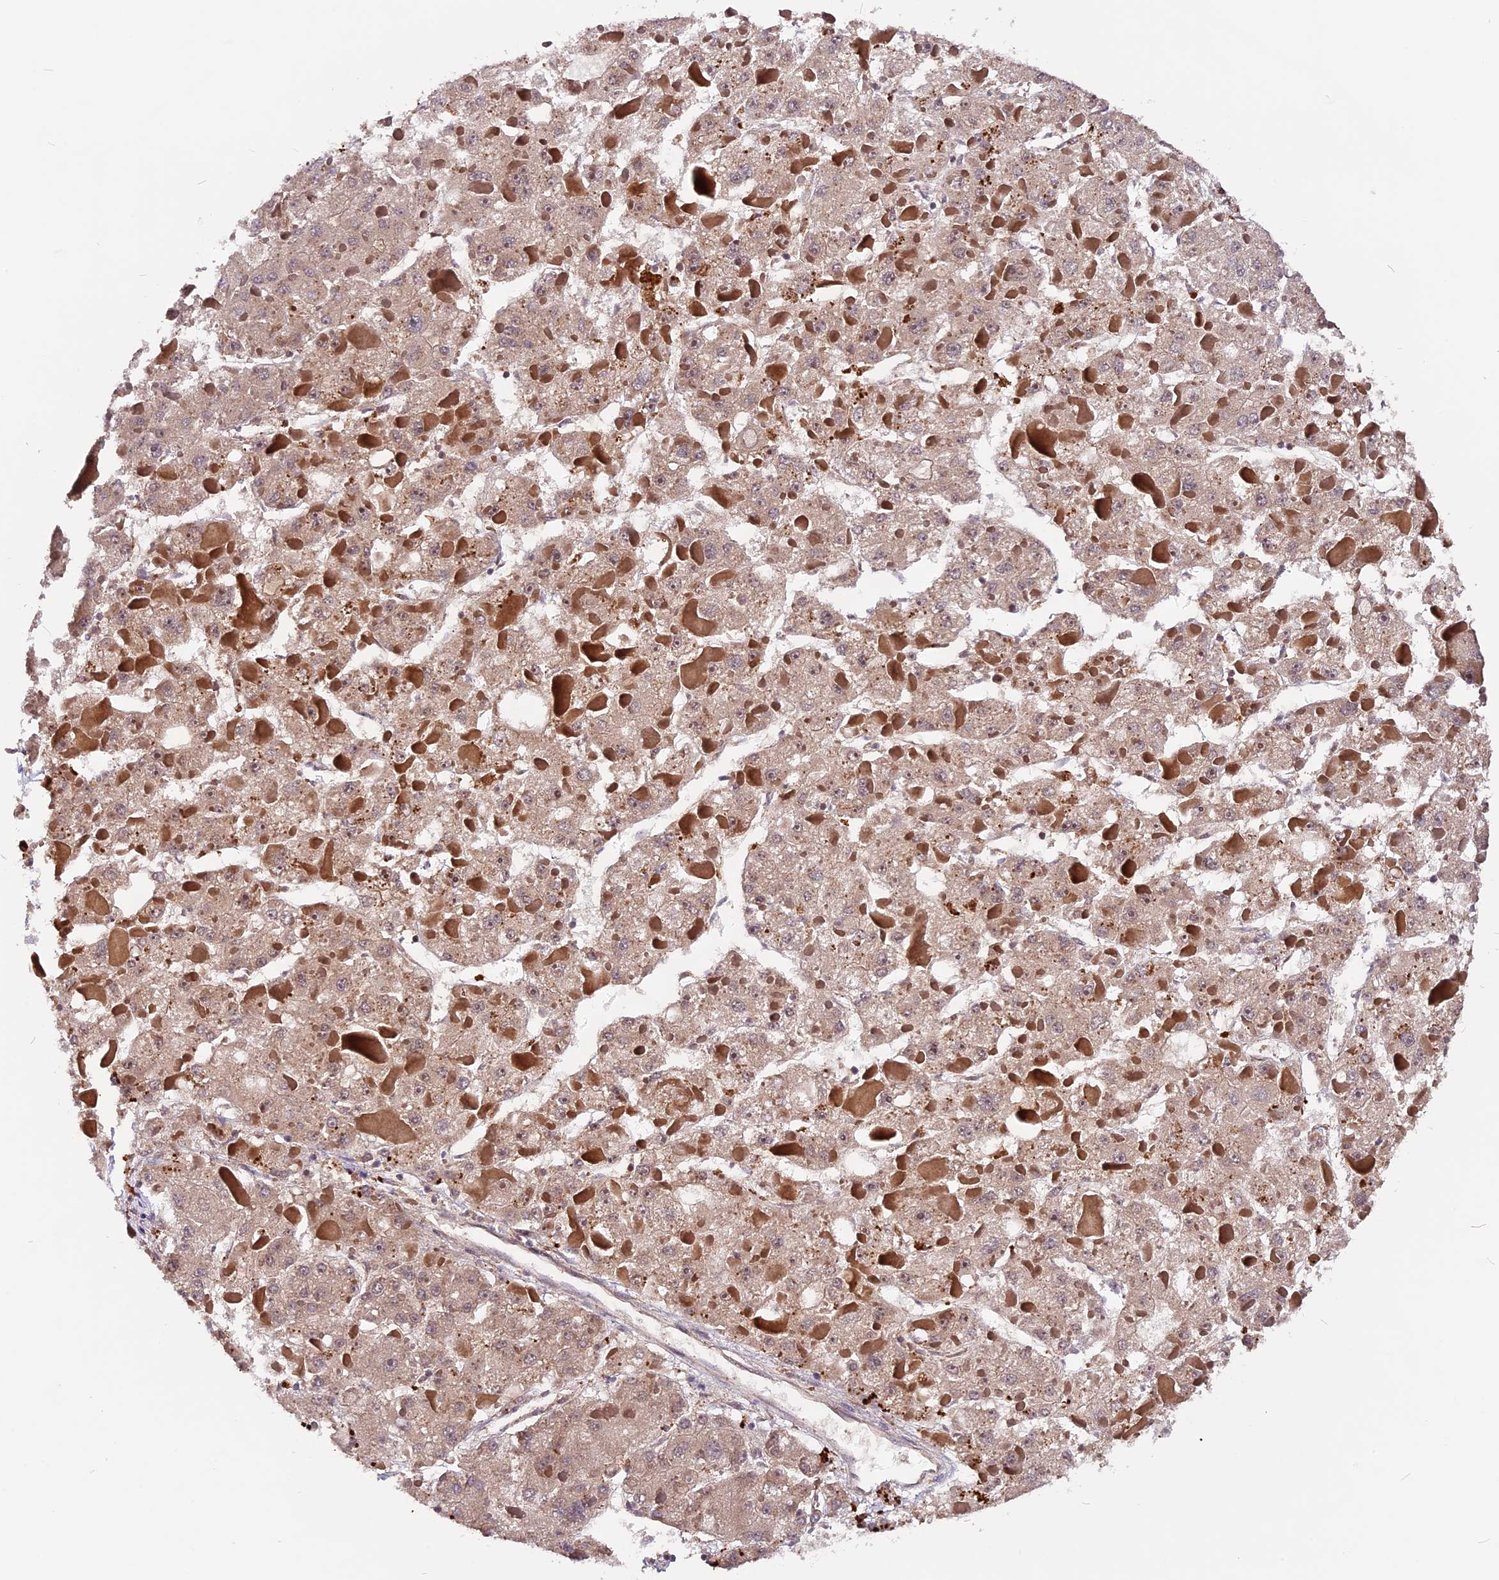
{"staining": {"intensity": "weak", "quantity": ">75%", "location": "cytoplasmic/membranous"}, "tissue": "liver cancer", "cell_type": "Tumor cells", "image_type": "cancer", "snomed": [{"axis": "morphology", "description": "Carcinoma, Hepatocellular, NOS"}, {"axis": "topography", "description": "Liver"}], "caption": "IHC of hepatocellular carcinoma (liver) reveals low levels of weak cytoplasmic/membranous expression in approximately >75% of tumor cells.", "gene": "MARK4", "patient": {"sex": "female", "age": 73}}